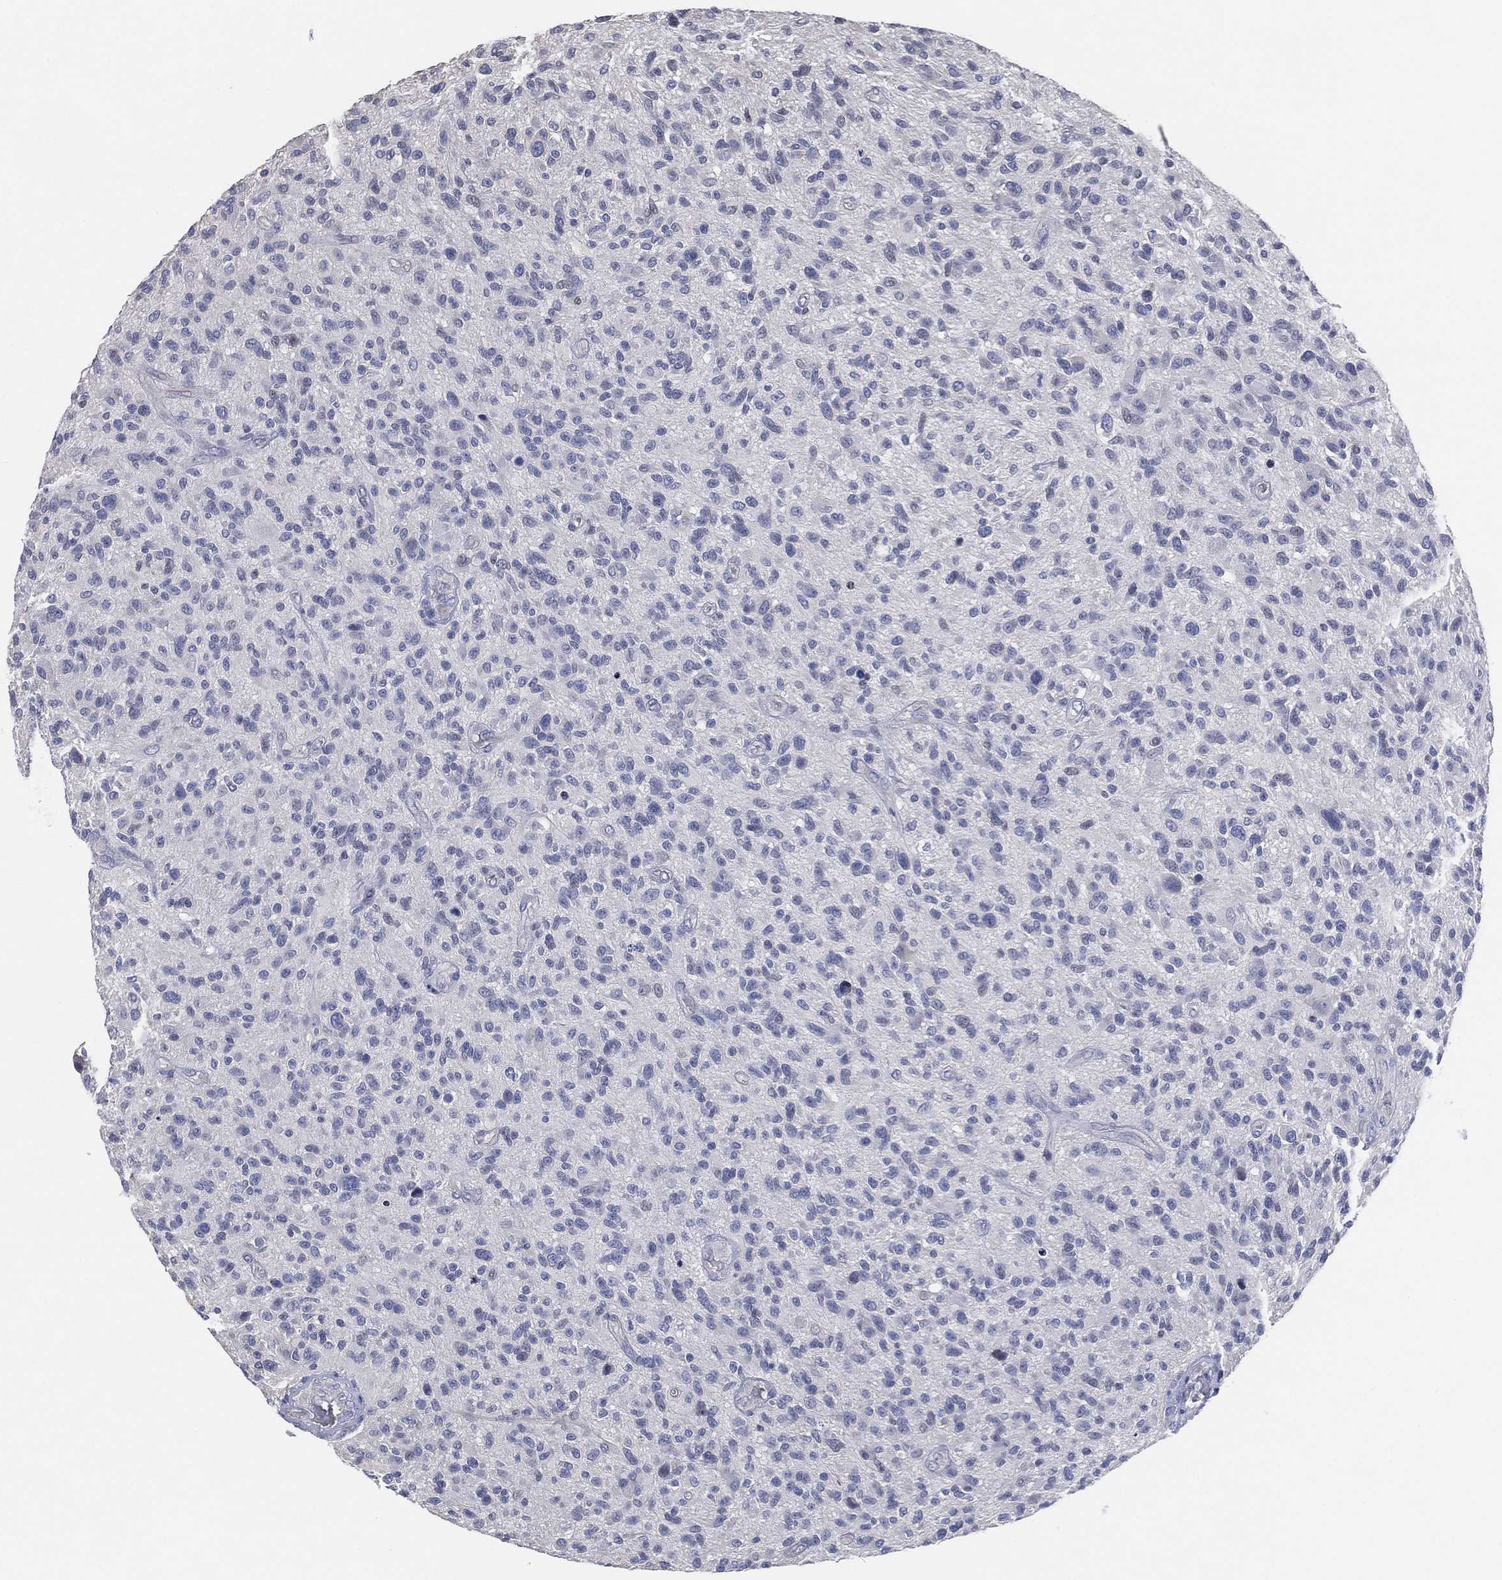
{"staining": {"intensity": "negative", "quantity": "none", "location": "none"}, "tissue": "glioma", "cell_type": "Tumor cells", "image_type": "cancer", "snomed": [{"axis": "morphology", "description": "Glioma, malignant, High grade"}, {"axis": "topography", "description": "Brain"}], "caption": "This is a photomicrograph of immunohistochemistry (IHC) staining of high-grade glioma (malignant), which shows no expression in tumor cells.", "gene": "CFTR", "patient": {"sex": "male", "age": 47}}